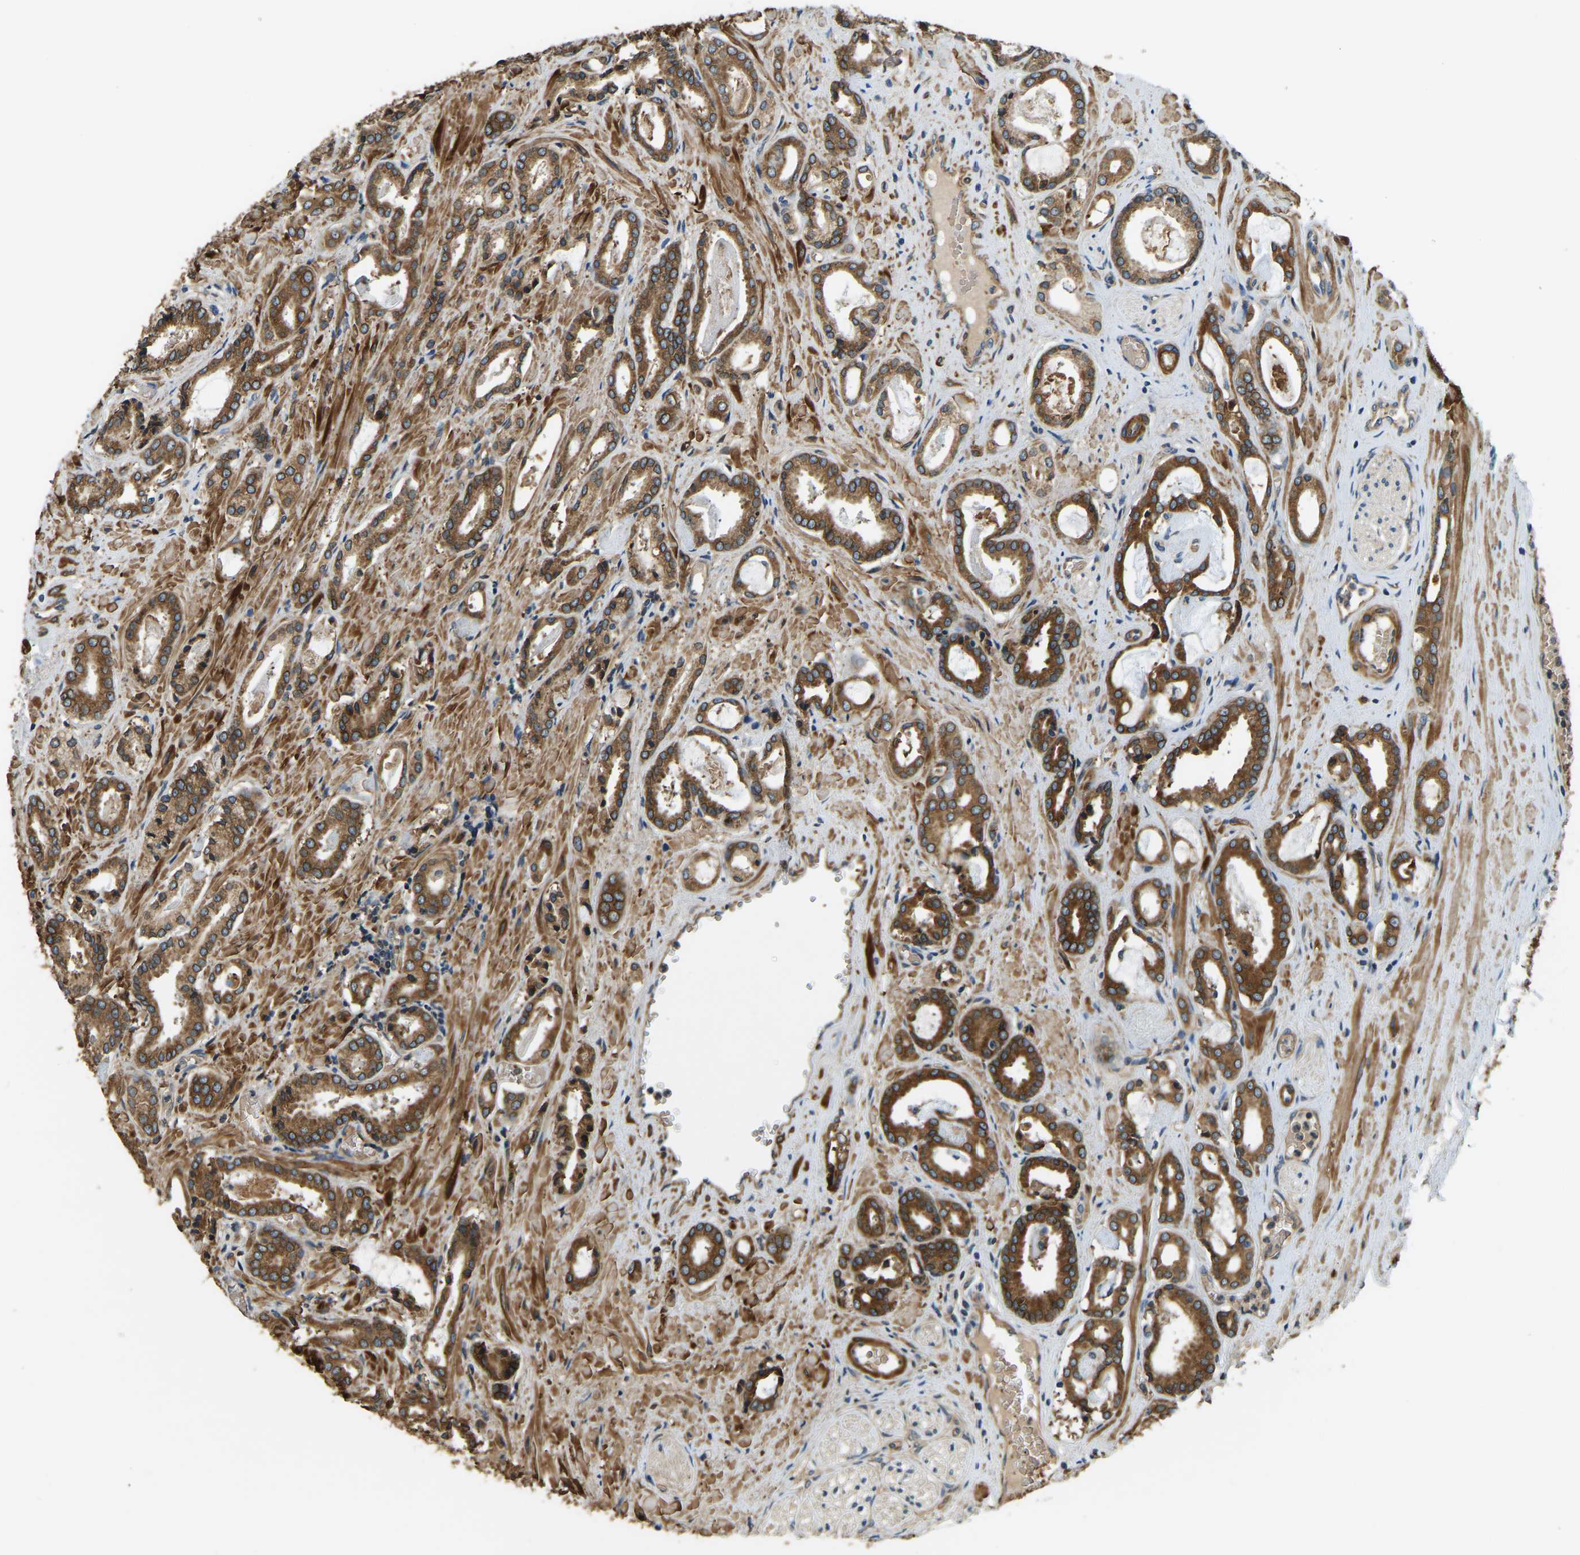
{"staining": {"intensity": "strong", "quantity": ">75%", "location": "cytoplasmic/membranous"}, "tissue": "prostate cancer", "cell_type": "Tumor cells", "image_type": "cancer", "snomed": [{"axis": "morphology", "description": "Adenocarcinoma, Low grade"}, {"axis": "topography", "description": "Prostate"}], "caption": "Prostate cancer (adenocarcinoma (low-grade)) stained with IHC demonstrates strong cytoplasmic/membranous staining in approximately >75% of tumor cells.", "gene": "ERGIC1", "patient": {"sex": "male", "age": 53}}